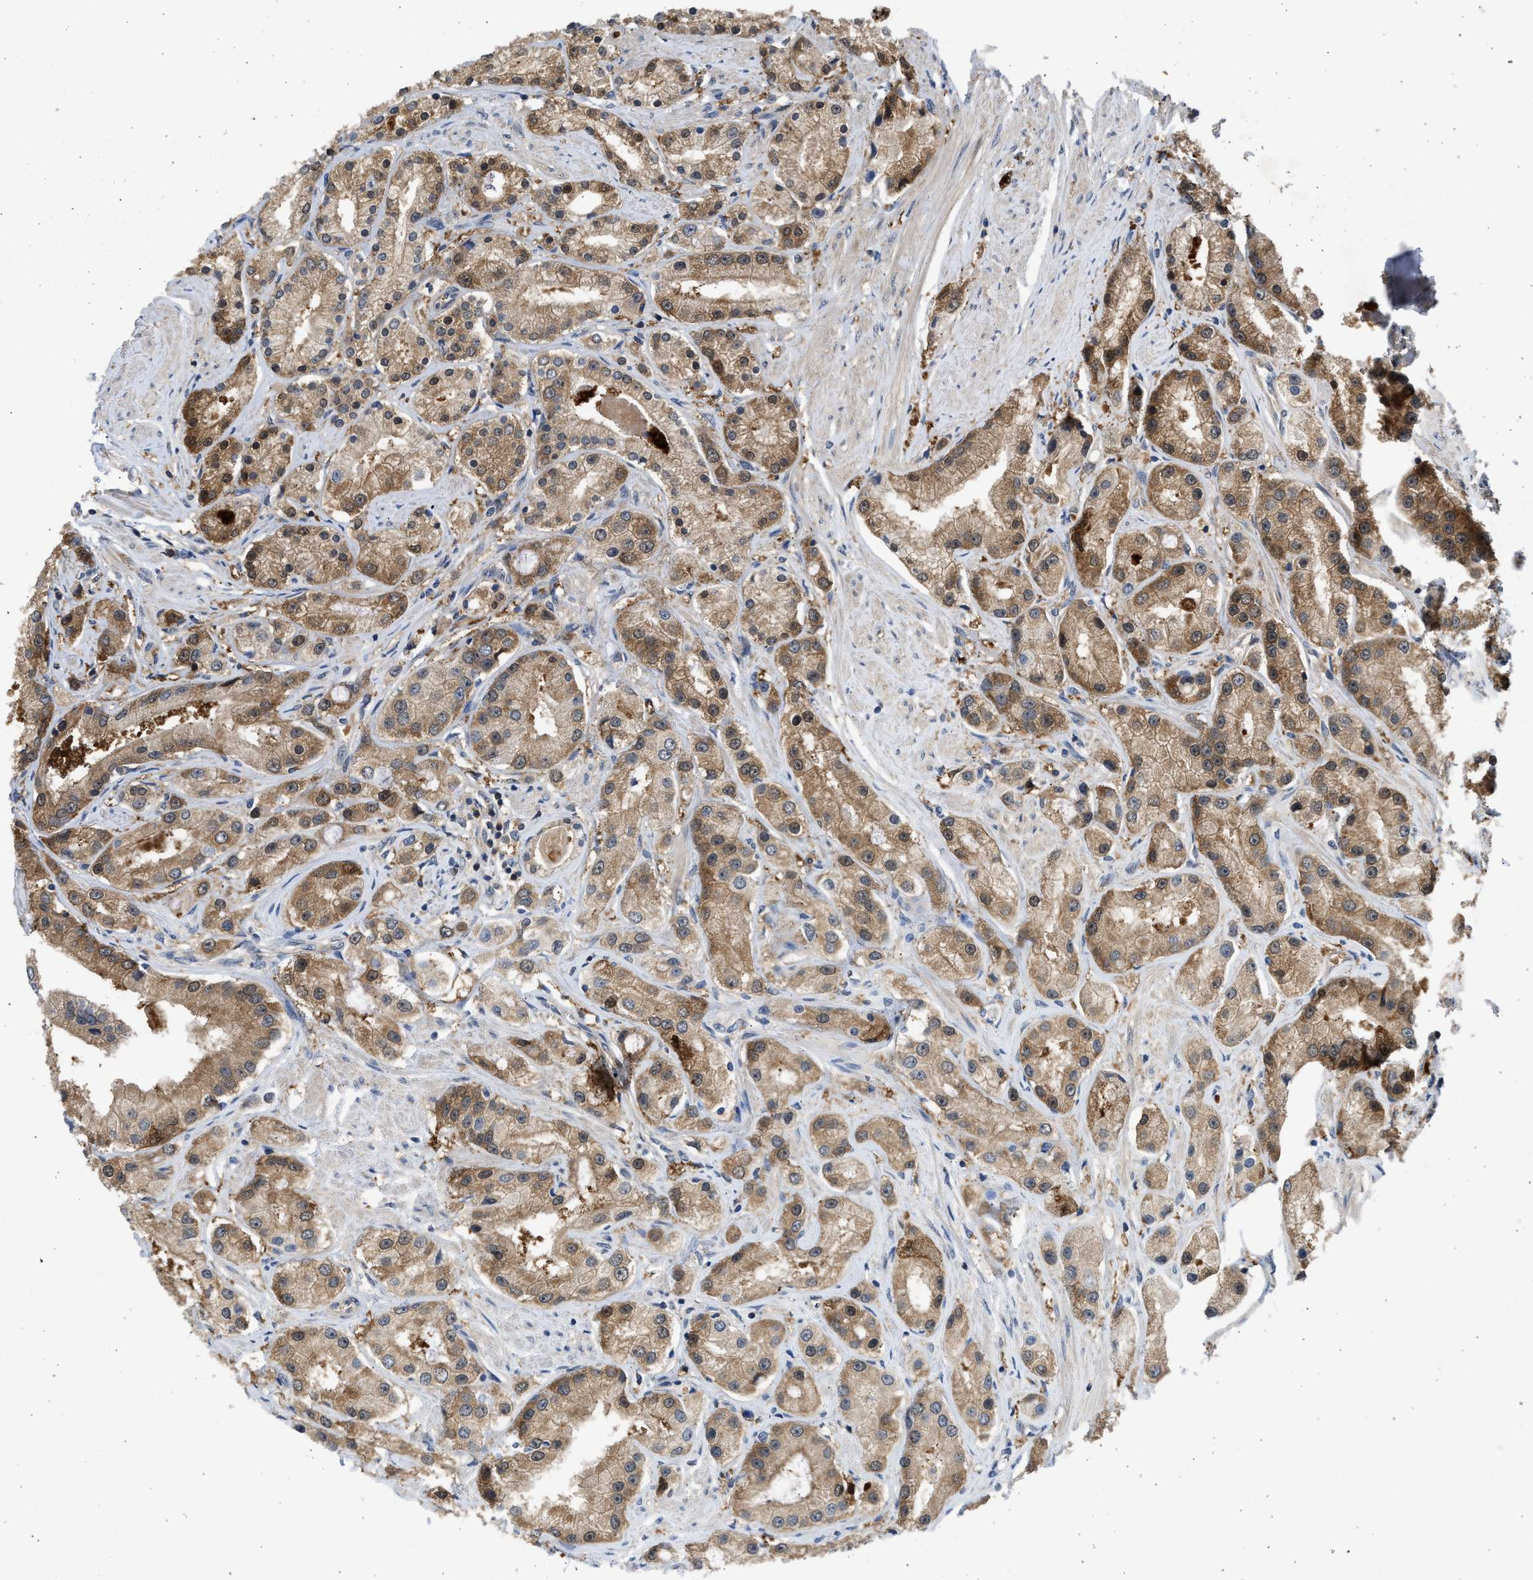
{"staining": {"intensity": "moderate", "quantity": ">75%", "location": "cytoplasmic/membranous"}, "tissue": "prostate cancer", "cell_type": "Tumor cells", "image_type": "cancer", "snomed": [{"axis": "morphology", "description": "Adenocarcinoma, Low grade"}, {"axis": "topography", "description": "Prostate"}], "caption": "DAB immunohistochemical staining of prostate low-grade adenocarcinoma exhibits moderate cytoplasmic/membranous protein positivity in approximately >75% of tumor cells. The staining is performed using DAB (3,3'-diaminobenzidine) brown chromogen to label protein expression. The nuclei are counter-stained blue using hematoxylin.", "gene": "MAPK7", "patient": {"sex": "male", "age": 63}}